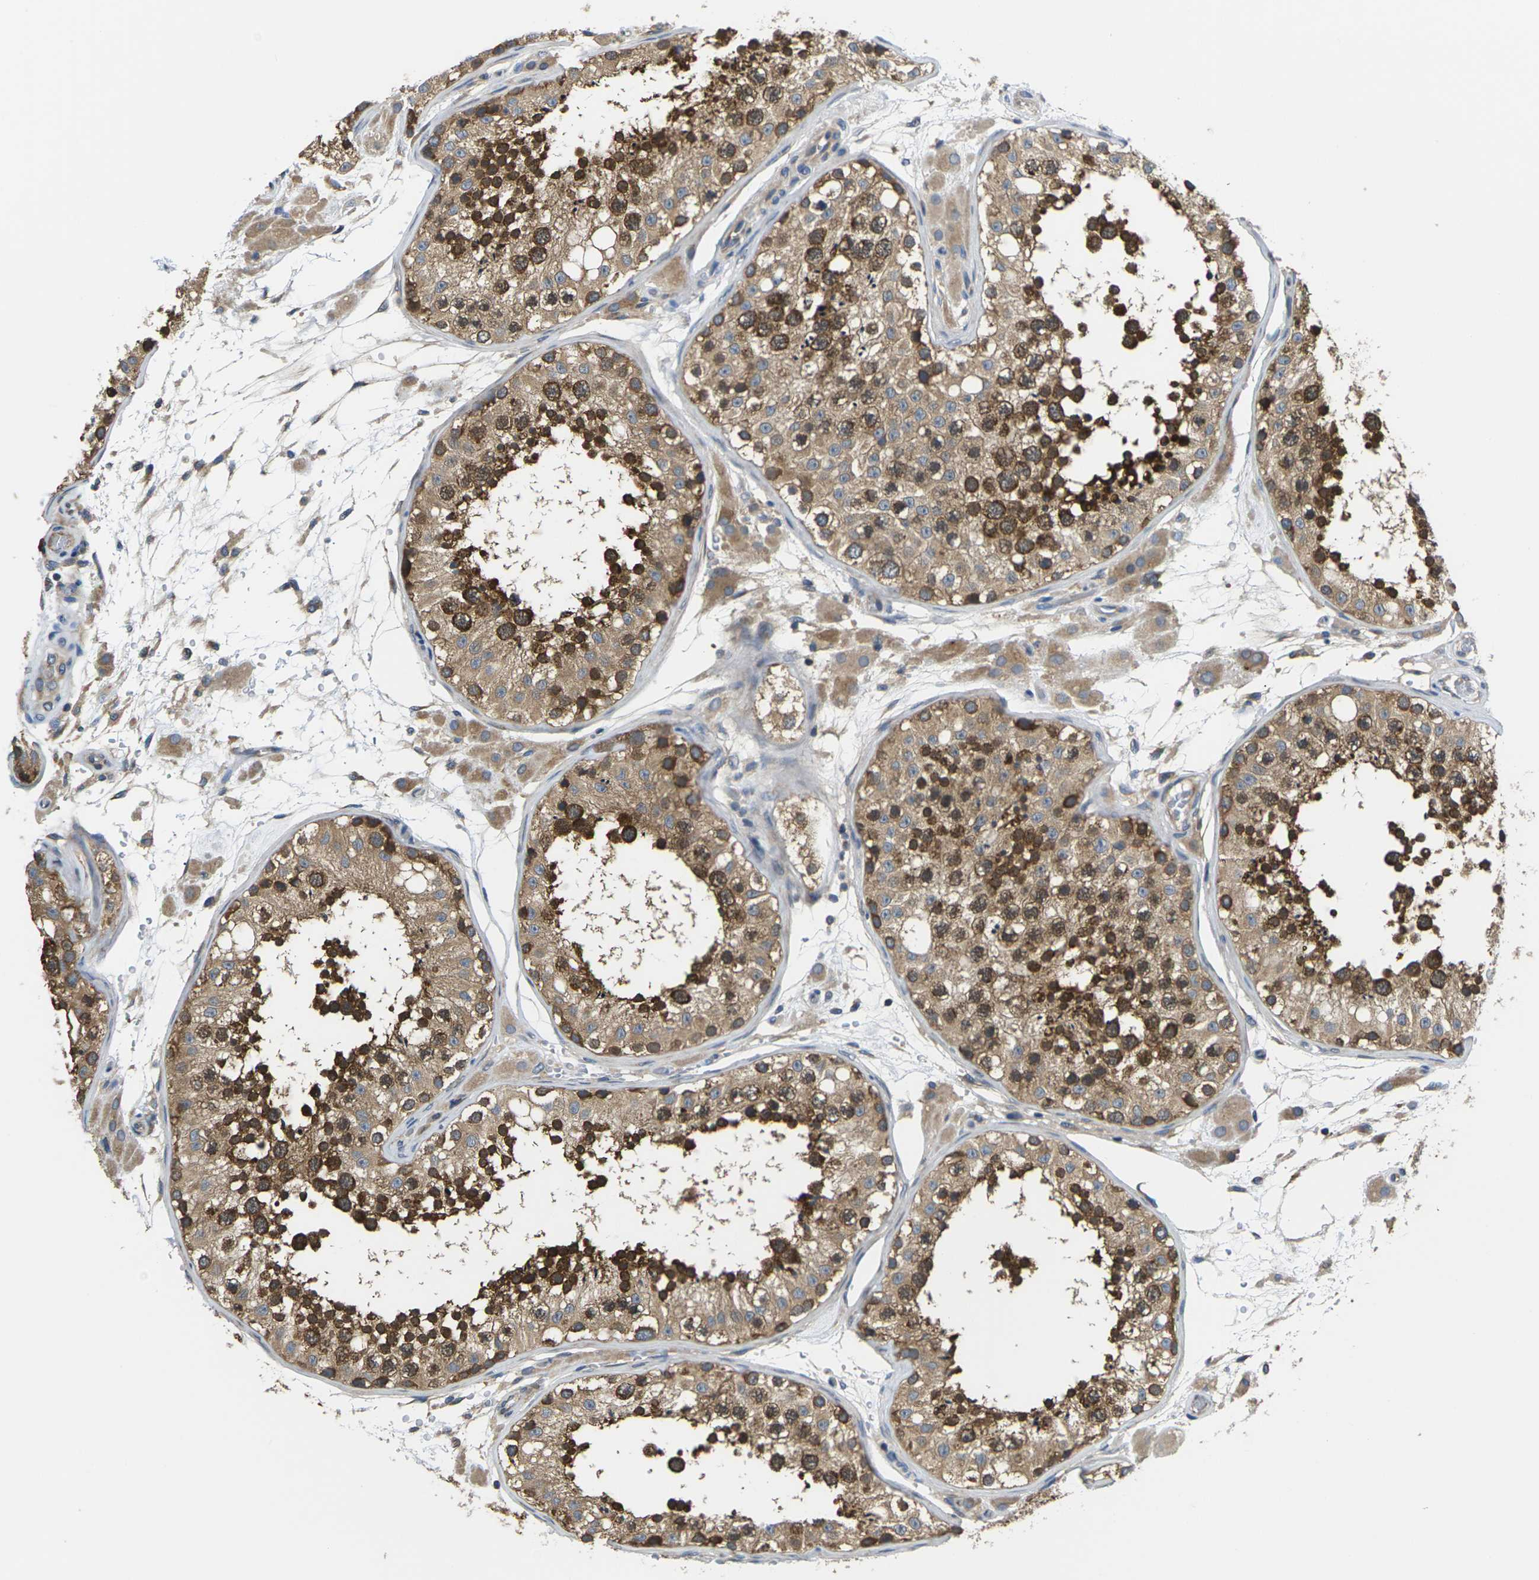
{"staining": {"intensity": "strong", "quantity": ">75%", "location": "cytoplasmic/membranous"}, "tissue": "testis", "cell_type": "Cells in seminiferous ducts", "image_type": "normal", "snomed": [{"axis": "morphology", "description": "Normal tissue, NOS"}, {"axis": "topography", "description": "Testis"}], "caption": "Brown immunohistochemical staining in benign human testis demonstrates strong cytoplasmic/membranous positivity in approximately >75% of cells in seminiferous ducts.", "gene": "TMCC2", "patient": {"sex": "male", "age": 26}}